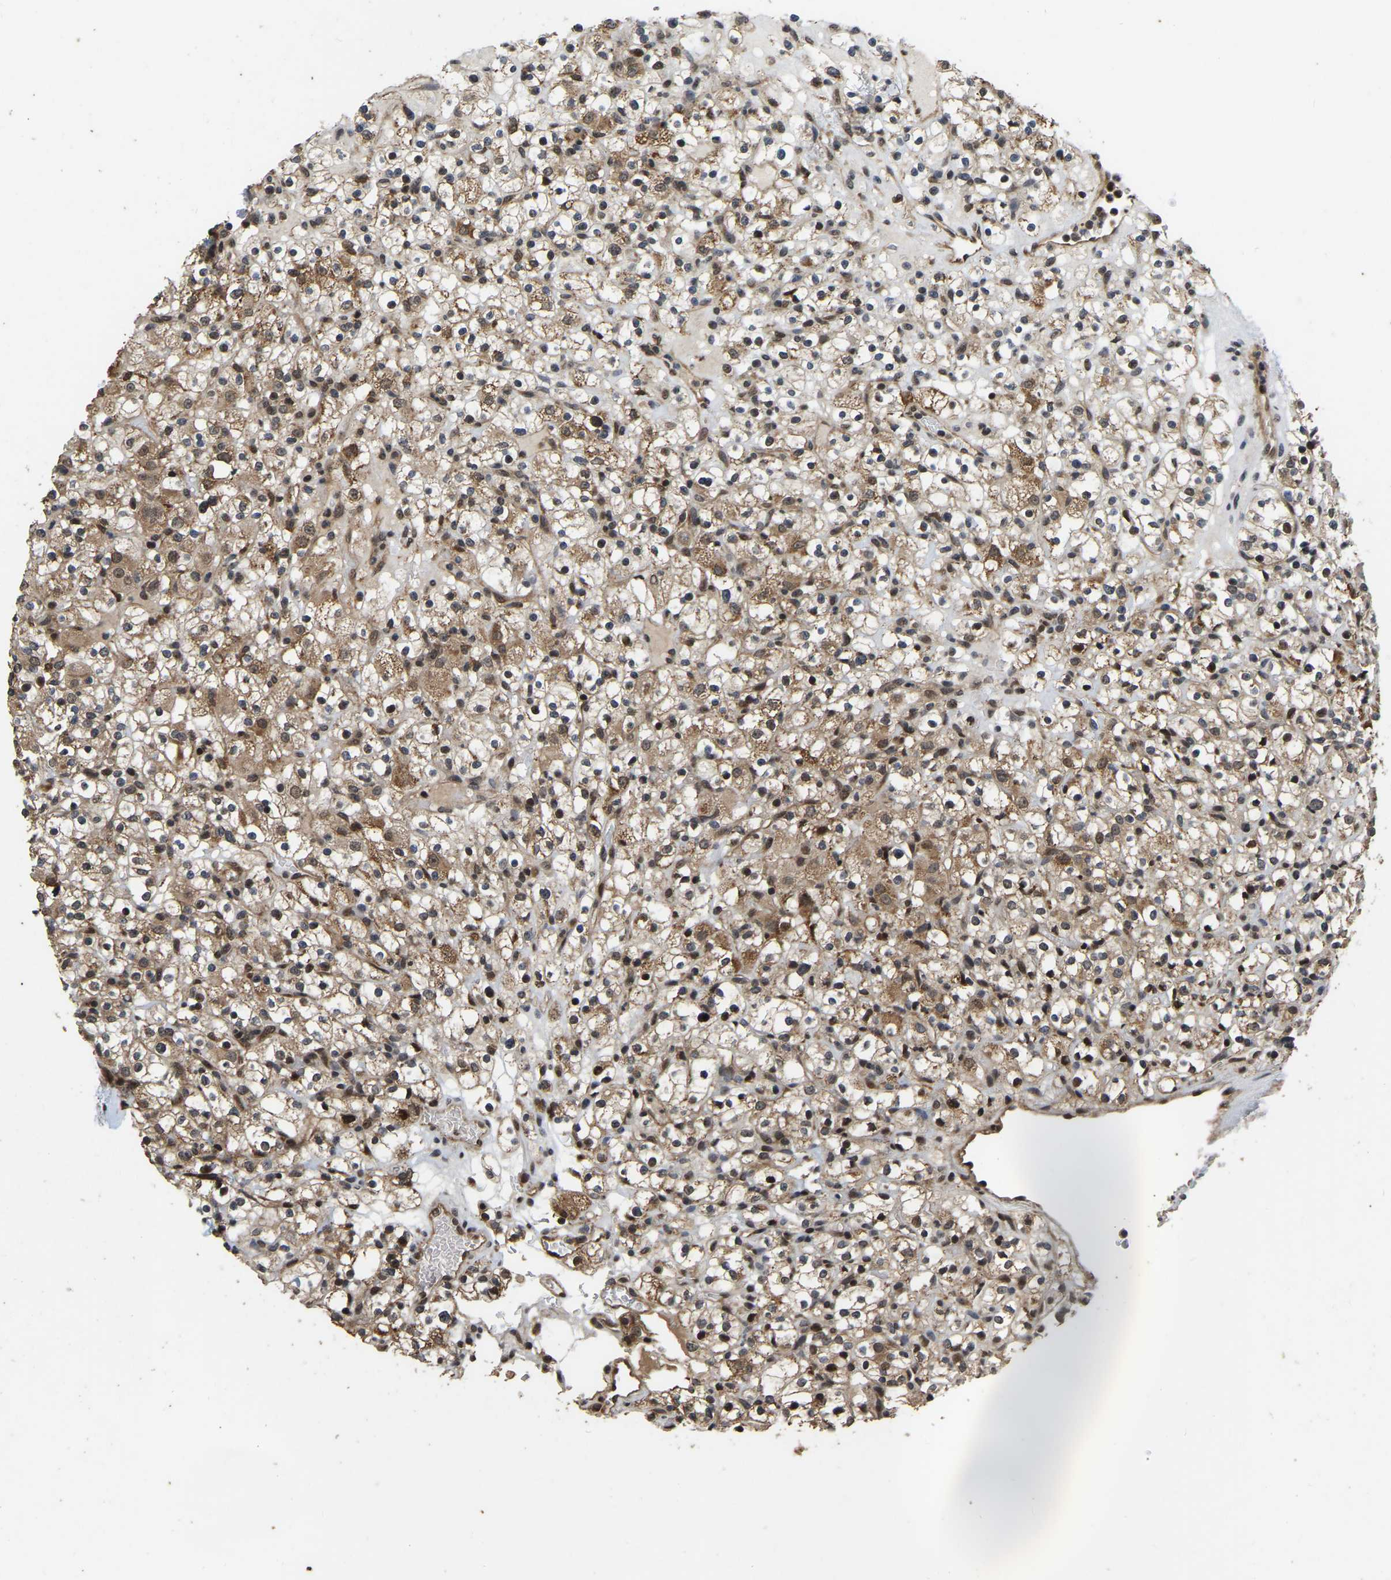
{"staining": {"intensity": "moderate", "quantity": ">75%", "location": "cytoplasmic/membranous,nuclear"}, "tissue": "renal cancer", "cell_type": "Tumor cells", "image_type": "cancer", "snomed": [{"axis": "morphology", "description": "Normal tissue, NOS"}, {"axis": "morphology", "description": "Adenocarcinoma, NOS"}, {"axis": "topography", "description": "Kidney"}], "caption": "Moderate cytoplasmic/membranous and nuclear positivity is appreciated in about >75% of tumor cells in renal adenocarcinoma.", "gene": "CIAO1", "patient": {"sex": "female", "age": 72}}